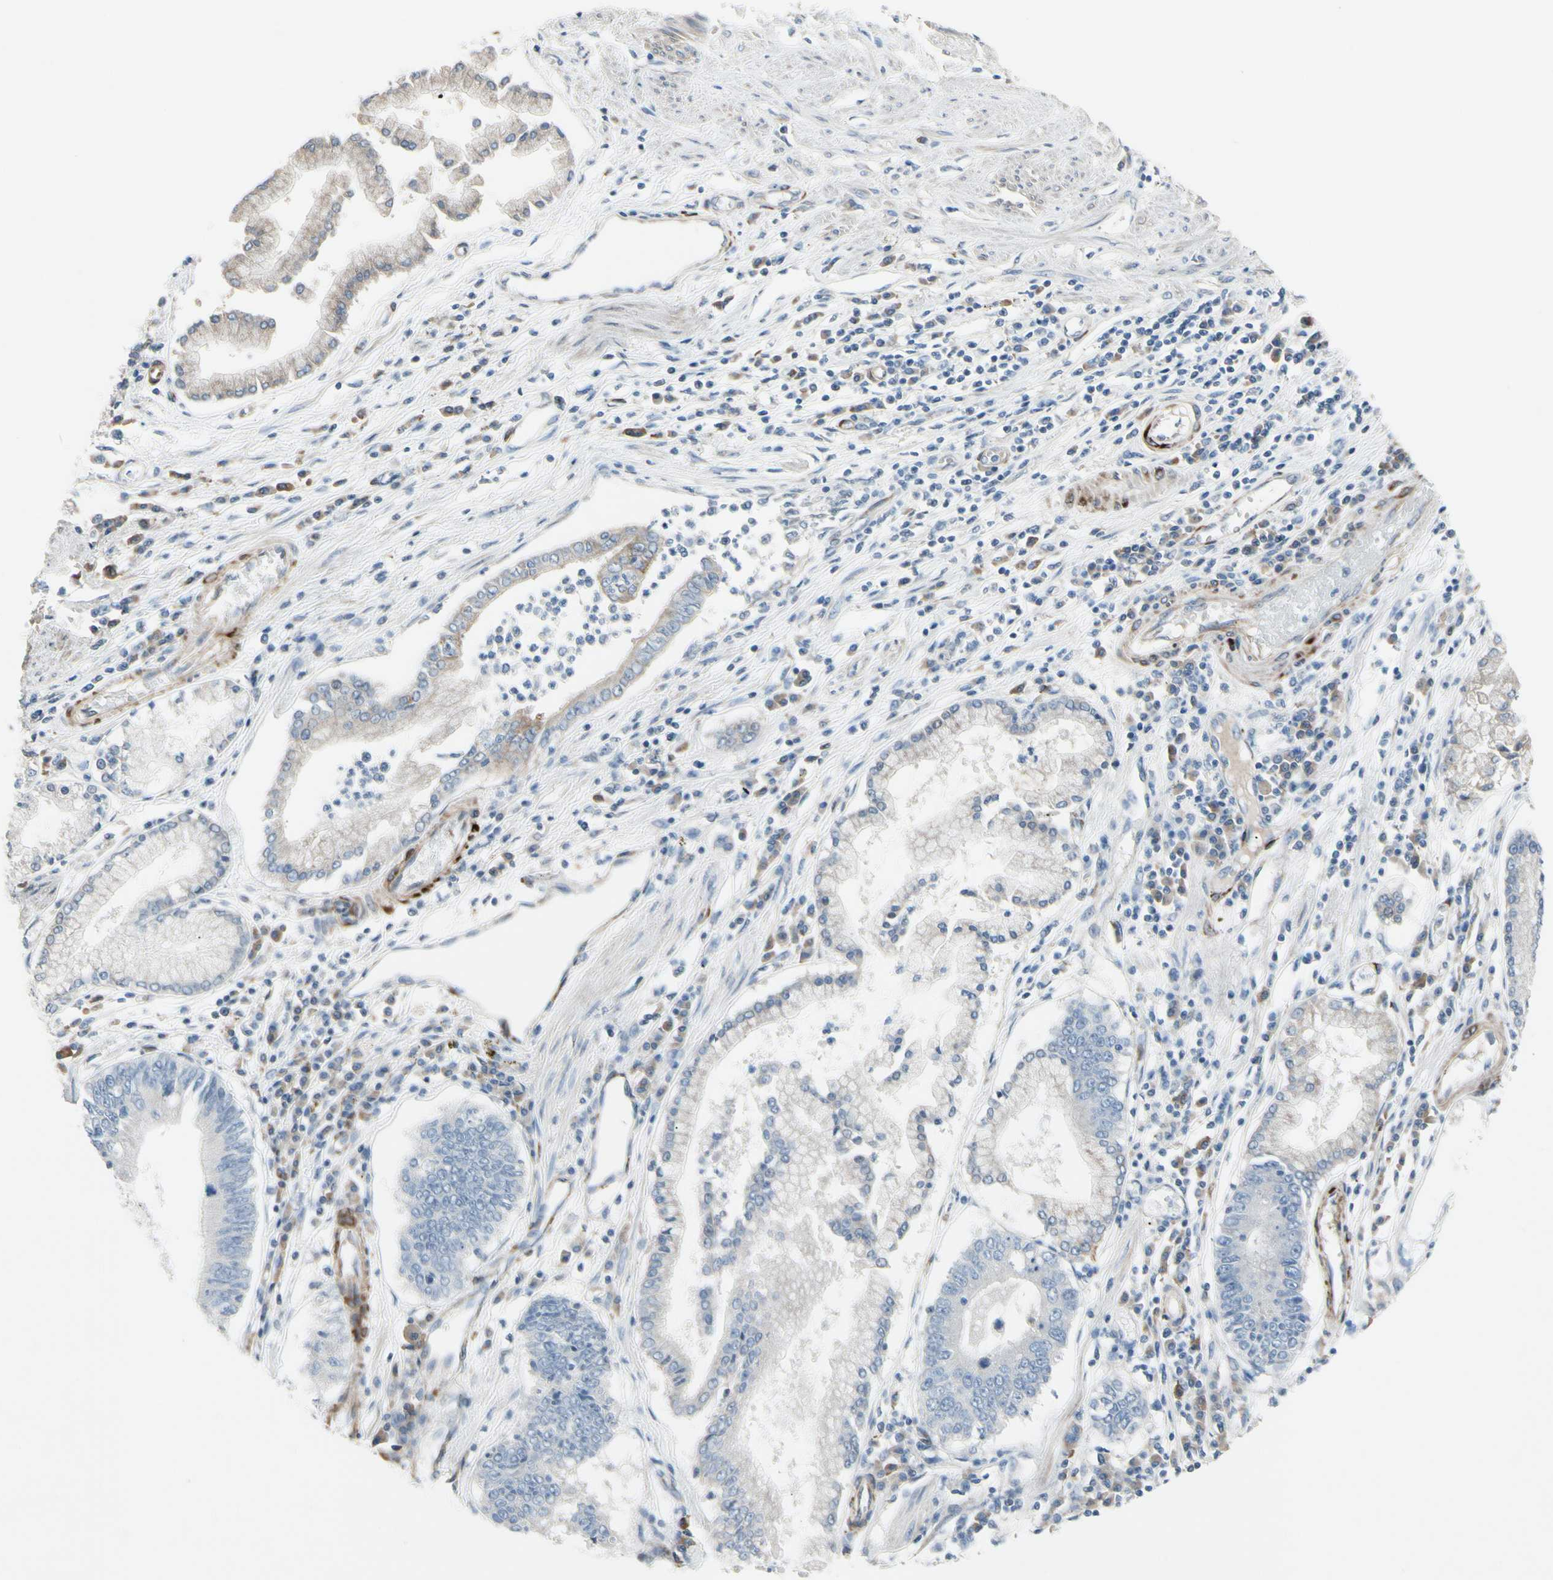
{"staining": {"intensity": "negative", "quantity": "none", "location": "none"}, "tissue": "stomach cancer", "cell_type": "Tumor cells", "image_type": "cancer", "snomed": [{"axis": "morphology", "description": "Adenocarcinoma, NOS"}, {"axis": "topography", "description": "Stomach"}], "caption": "High magnification brightfield microscopy of adenocarcinoma (stomach) stained with DAB (brown) and counterstained with hematoxylin (blue): tumor cells show no significant expression.", "gene": "MAP2", "patient": {"sex": "male", "age": 59}}